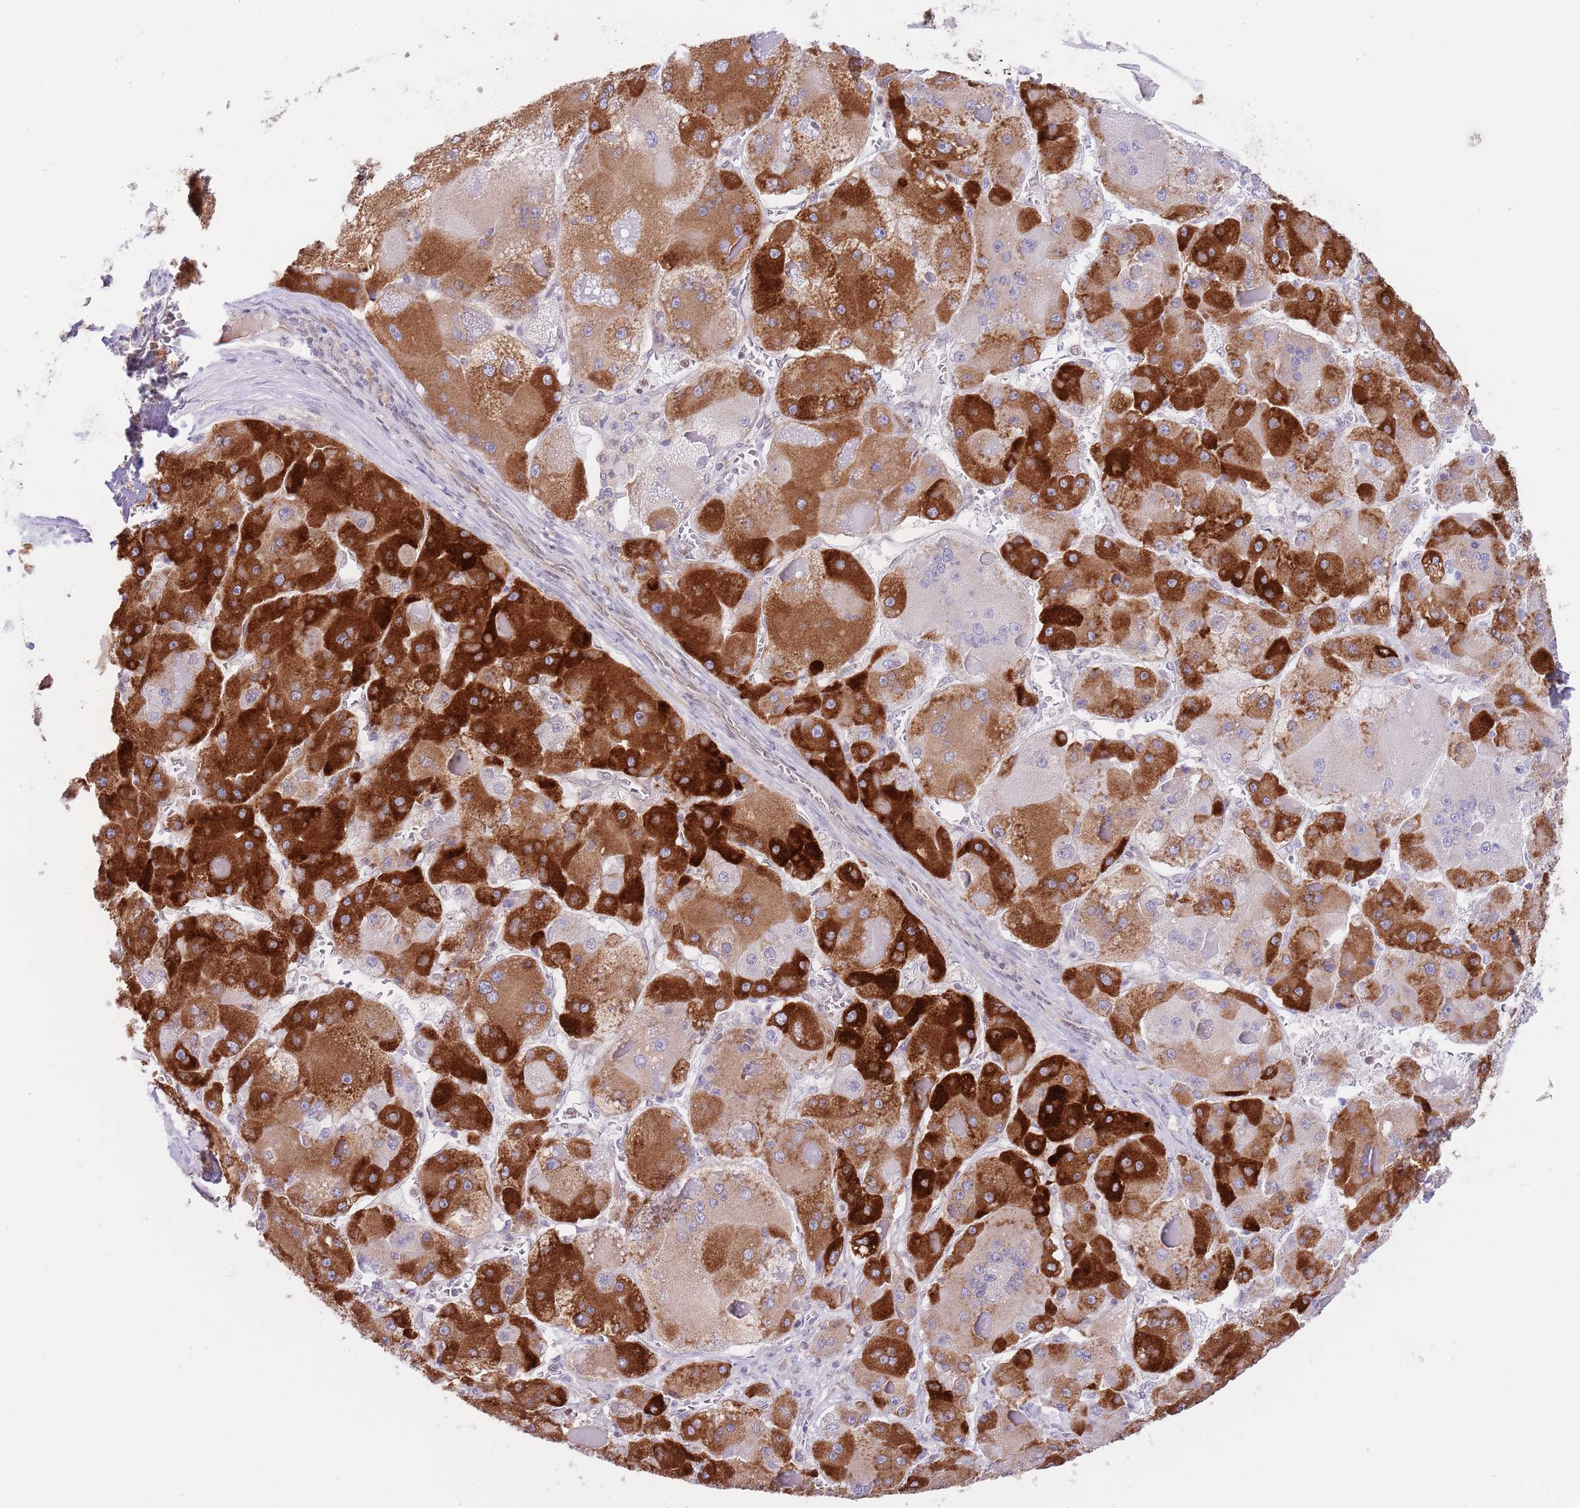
{"staining": {"intensity": "strong", "quantity": "25%-75%", "location": "cytoplasmic/membranous"}, "tissue": "liver cancer", "cell_type": "Tumor cells", "image_type": "cancer", "snomed": [{"axis": "morphology", "description": "Carcinoma, Hepatocellular, NOS"}, {"axis": "topography", "description": "Liver"}], "caption": "A high amount of strong cytoplasmic/membranous expression is appreciated in about 25%-75% of tumor cells in liver hepatocellular carcinoma tissue.", "gene": "EBPL", "patient": {"sex": "female", "age": 73}}